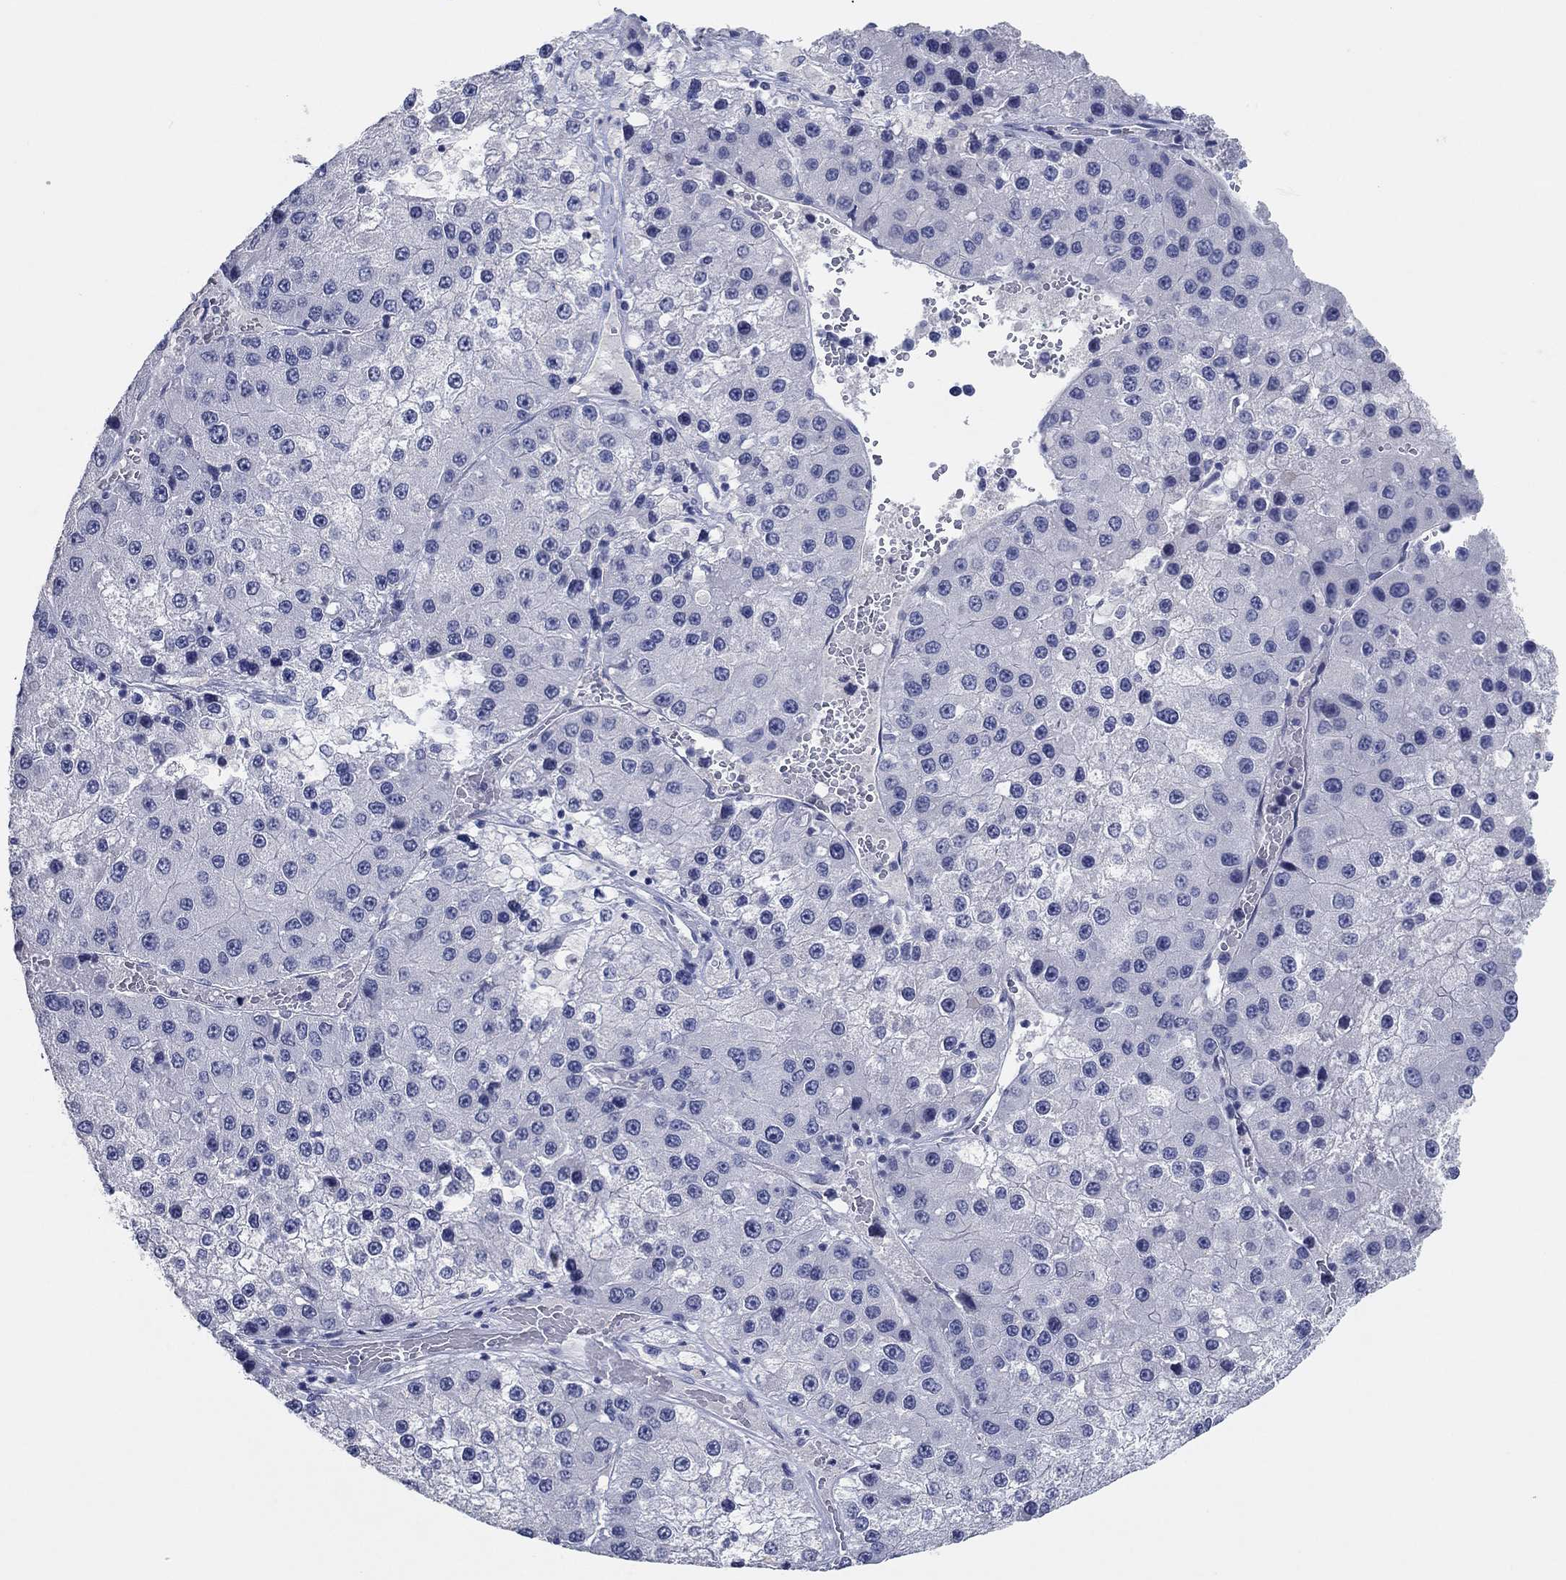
{"staining": {"intensity": "negative", "quantity": "none", "location": "none"}, "tissue": "liver cancer", "cell_type": "Tumor cells", "image_type": "cancer", "snomed": [{"axis": "morphology", "description": "Carcinoma, Hepatocellular, NOS"}, {"axis": "topography", "description": "Liver"}], "caption": "Micrograph shows no protein expression in tumor cells of liver cancer (hepatocellular carcinoma) tissue.", "gene": "POU5F1", "patient": {"sex": "female", "age": 73}}